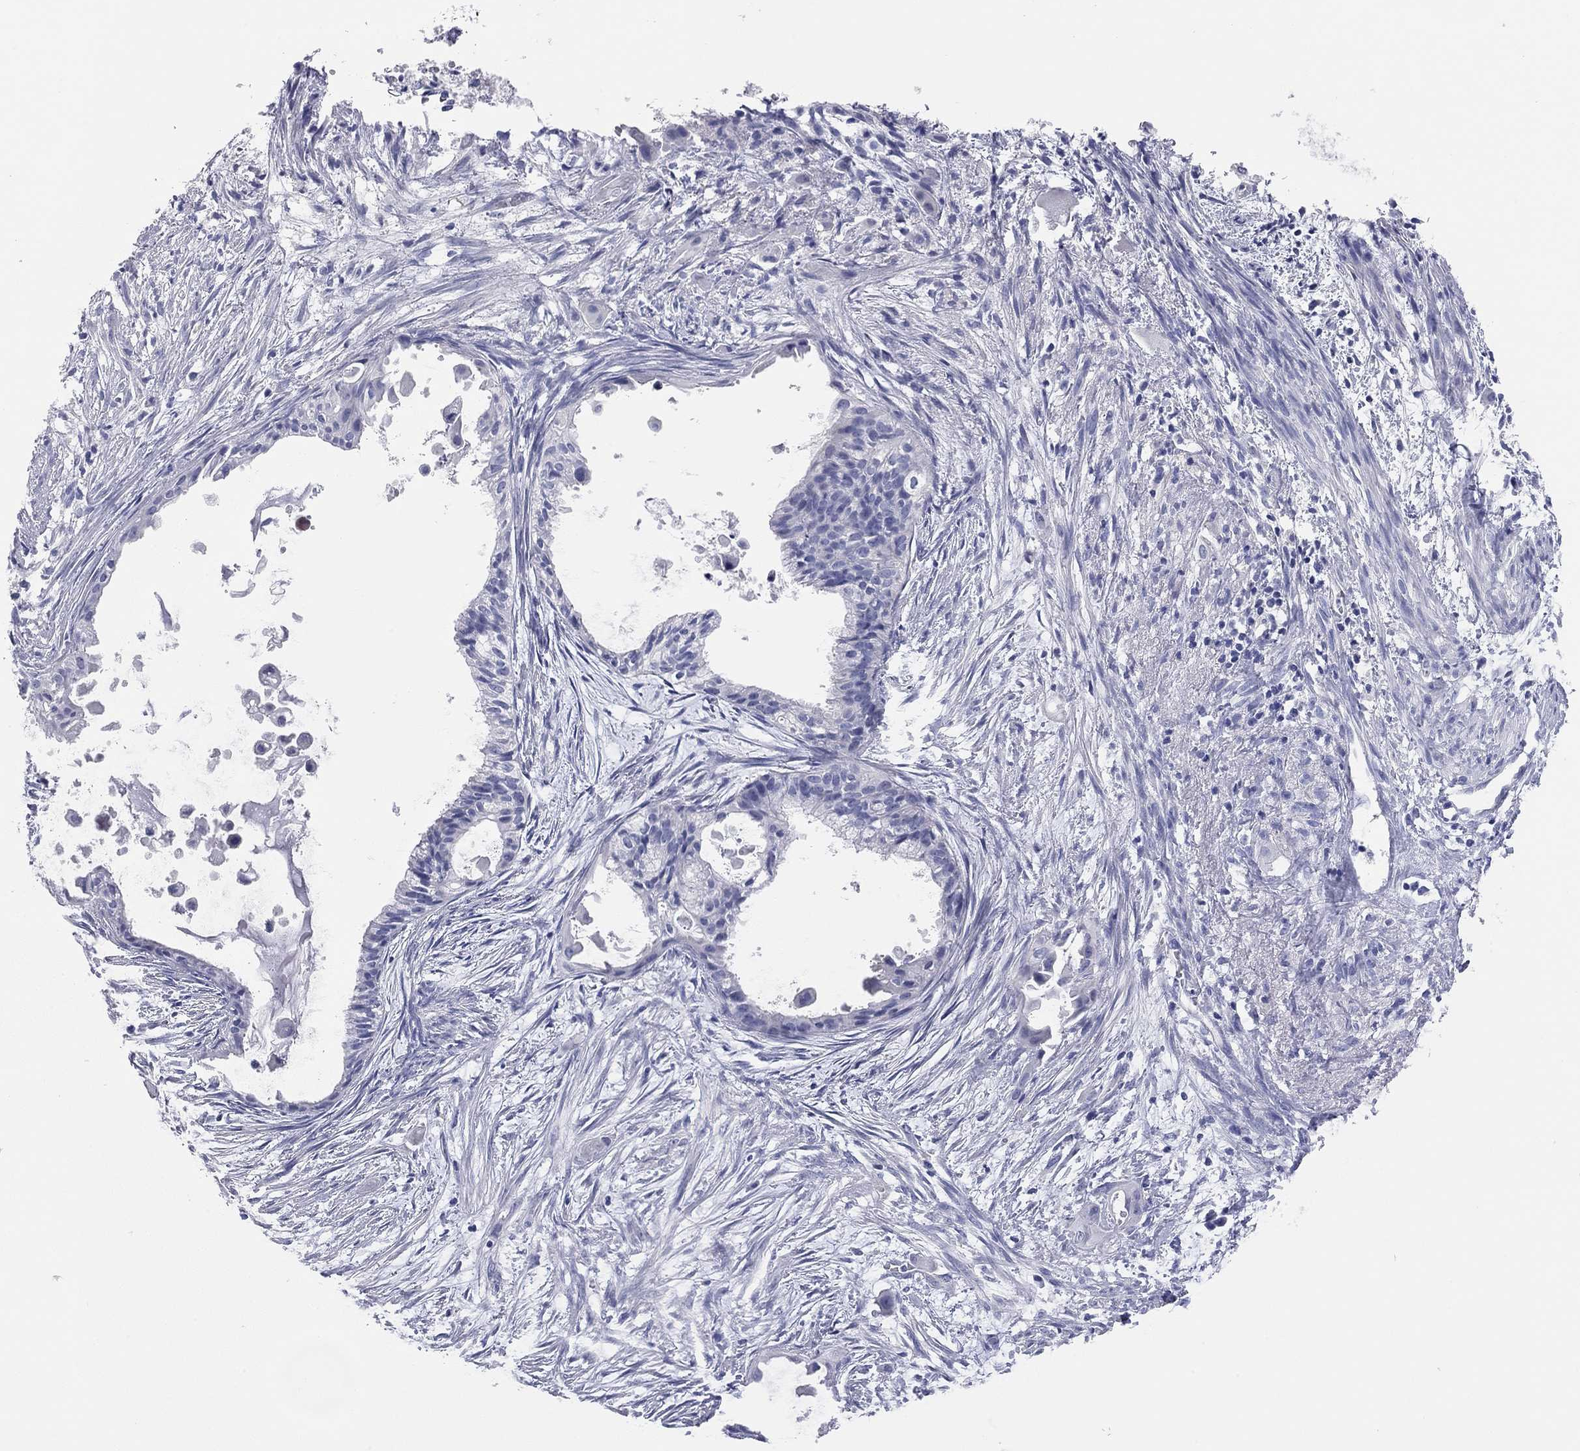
{"staining": {"intensity": "negative", "quantity": "none", "location": "none"}, "tissue": "endometrial cancer", "cell_type": "Tumor cells", "image_type": "cancer", "snomed": [{"axis": "morphology", "description": "Adenocarcinoma, NOS"}, {"axis": "topography", "description": "Endometrium"}], "caption": "Immunohistochemical staining of adenocarcinoma (endometrial) shows no significant expression in tumor cells.", "gene": "TMEM221", "patient": {"sex": "female", "age": 86}}